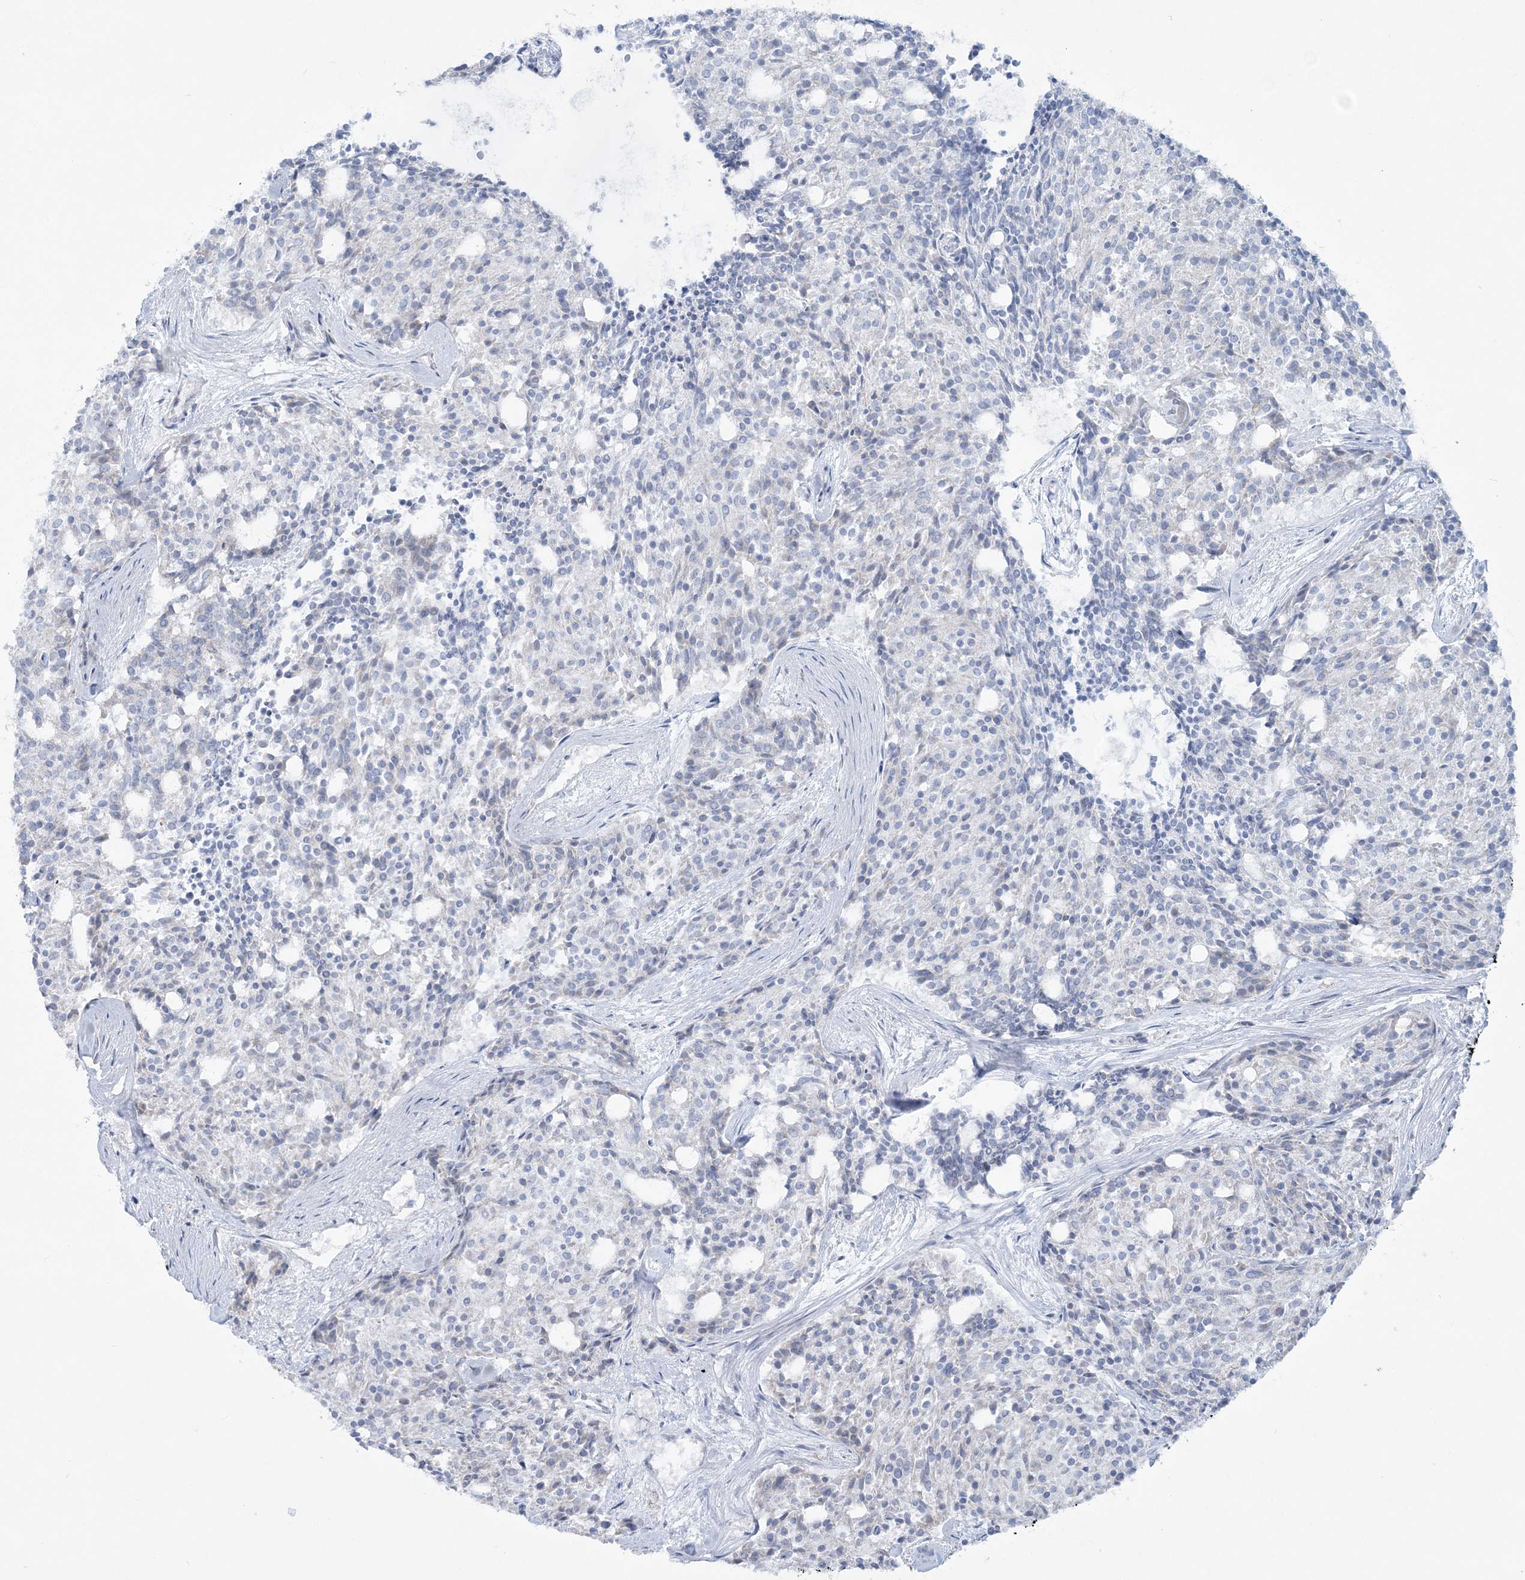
{"staining": {"intensity": "negative", "quantity": "none", "location": "none"}, "tissue": "carcinoid", "cell_type": "Tumor cells", "image_type": "cancer", "snomed": [{"axis": "morphology", "description": "Carcinoid, malignant, NOS"}, {"axis": "topography", "description": "Pancreas"}], "caption": "Immunohistochemical staining of human carcinoid exhibits no significant staining in tumor cells. (DAB immunohistochemistry with hematoxylin counter stain).", "gene": "TBC1D7", "patient": {"sex": "female", "age": 54}}